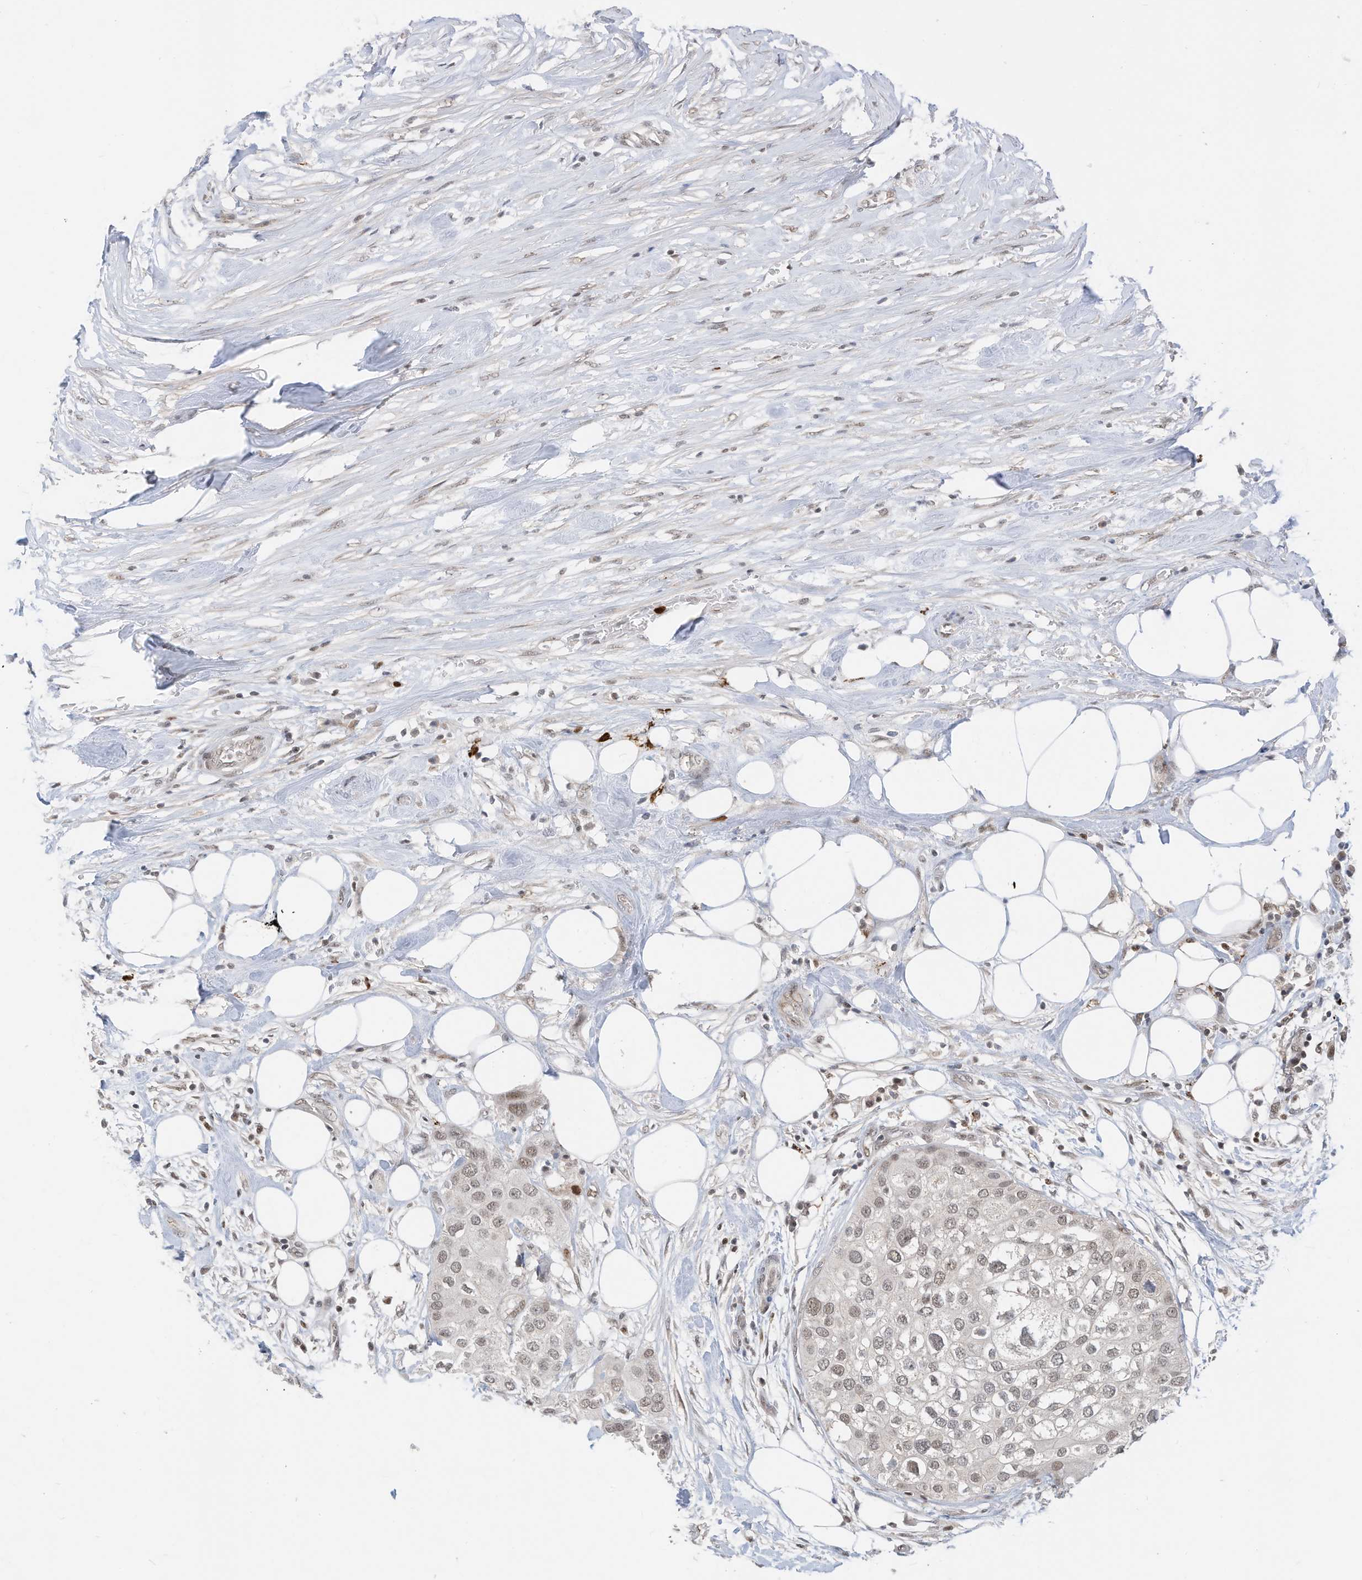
{"staining": {"intensity": "weak", "quantity": "25%-75%", "location": "nuclear"}, "tissue": "urothelial cancer", "cell_type": "Tumor cells", "image_type": "cancer", "snomed": [{"axis": "morphology", "description": "Urothelial carcinoma, High grade"}, {"axis": "topography", "description": "Urinary bladder"}], "caption": "Weak nuclear staining for a protein is present in about 25%-75% of tumor cells of high-grade urothelial carcinoma using immunohistochemistry (IHC).", "gene": "OGT", "patient": {"sex": "male", "age": 64}}